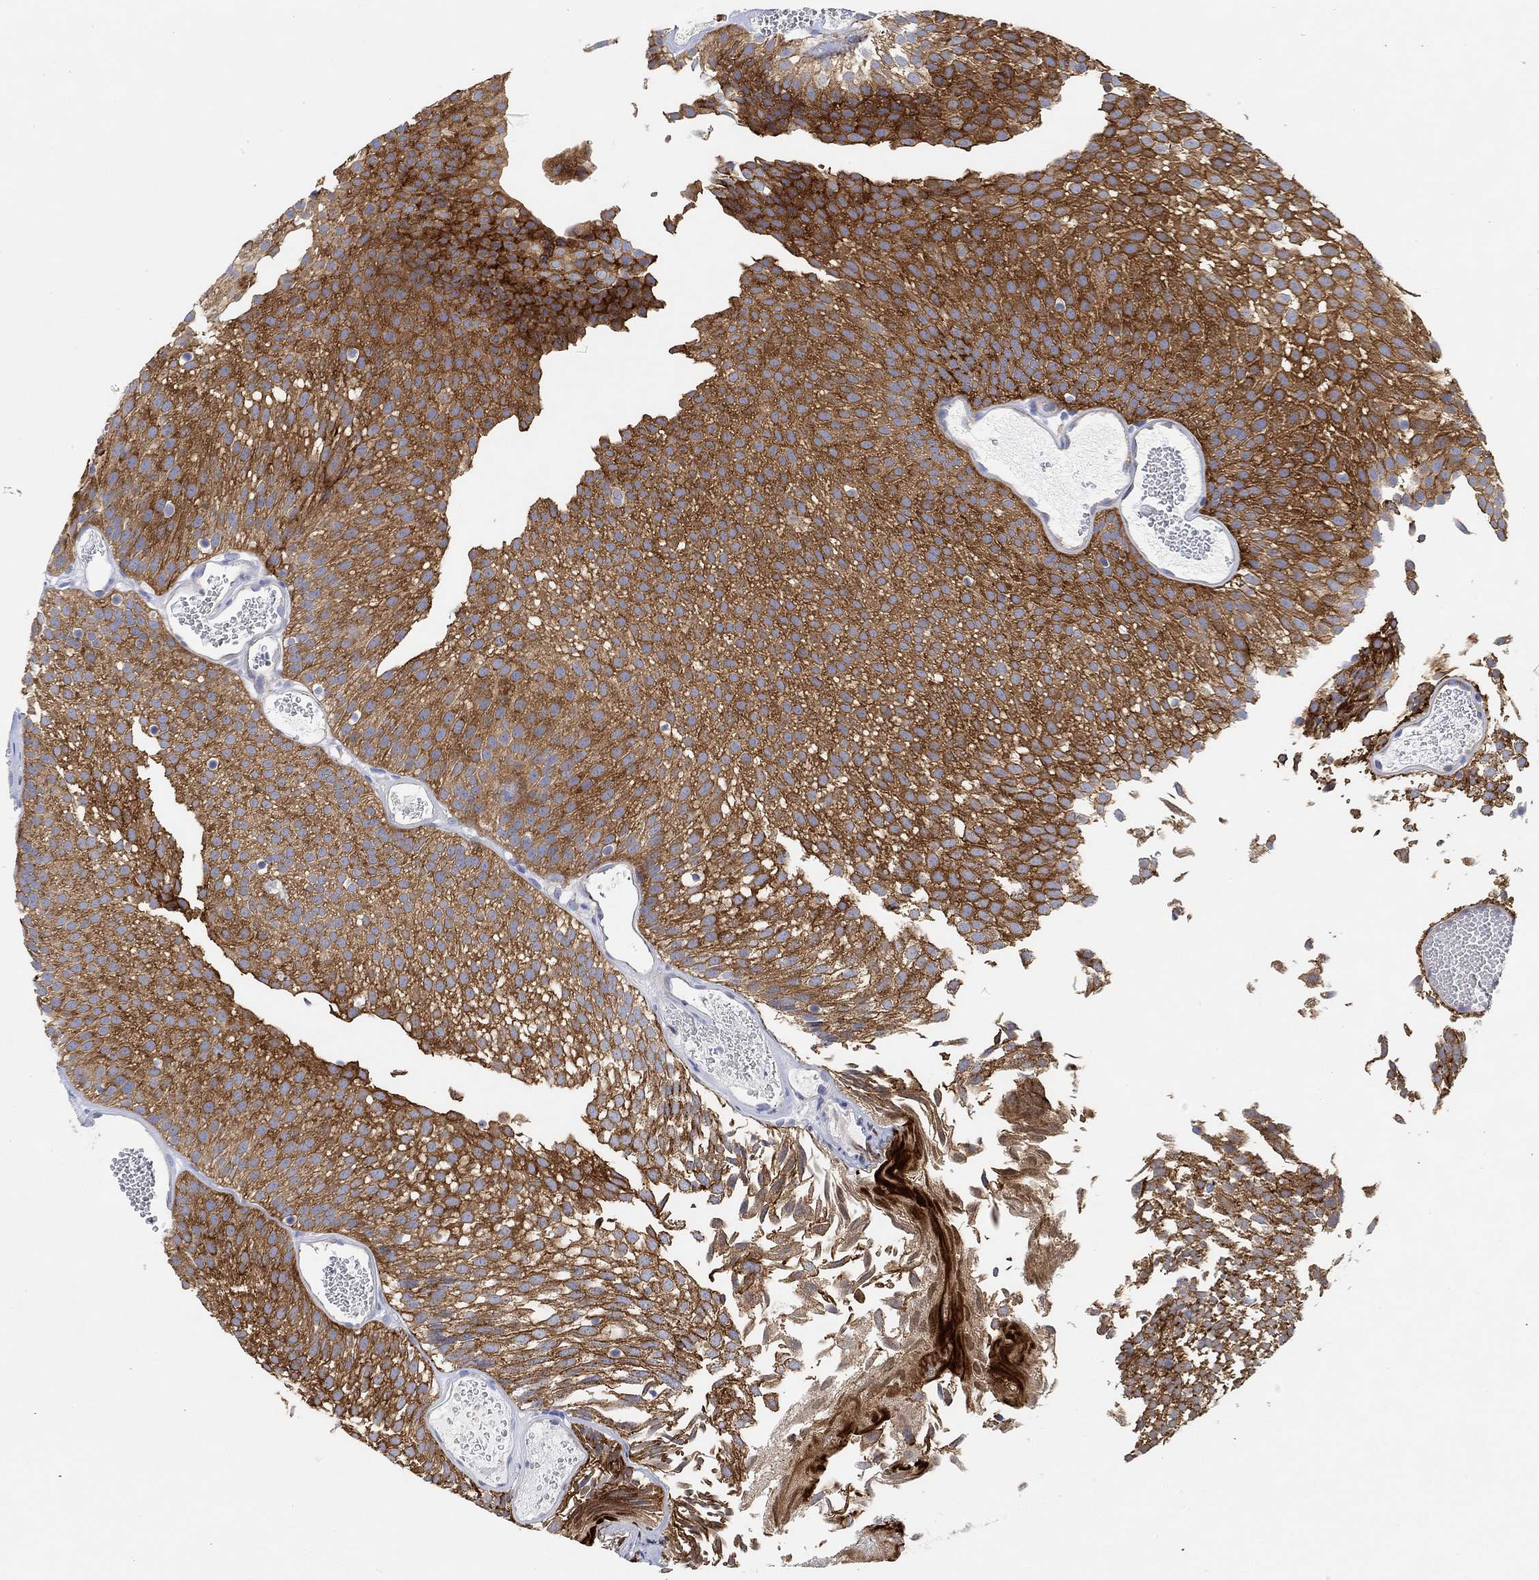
{"staining": {"intensity": "strong", "quantity": "25%-75%", "location": "cytoplasmic/membranous"}, "tissue": "urothelial cancer", "cell_type": "Tumor cells", "image_type": "cancer", "snomed": [{"axis": "morphology", "description": "Urothelial carcinoma, Low grade"}, {"axis": "topography", "description": "Urinary bladder"}], "caption": "Urothelial cancer stained with a protein marker exhibits strong staining in tumor cells.", "gene": "RGS1", "patient": {"sex": "male", "age": 52}}